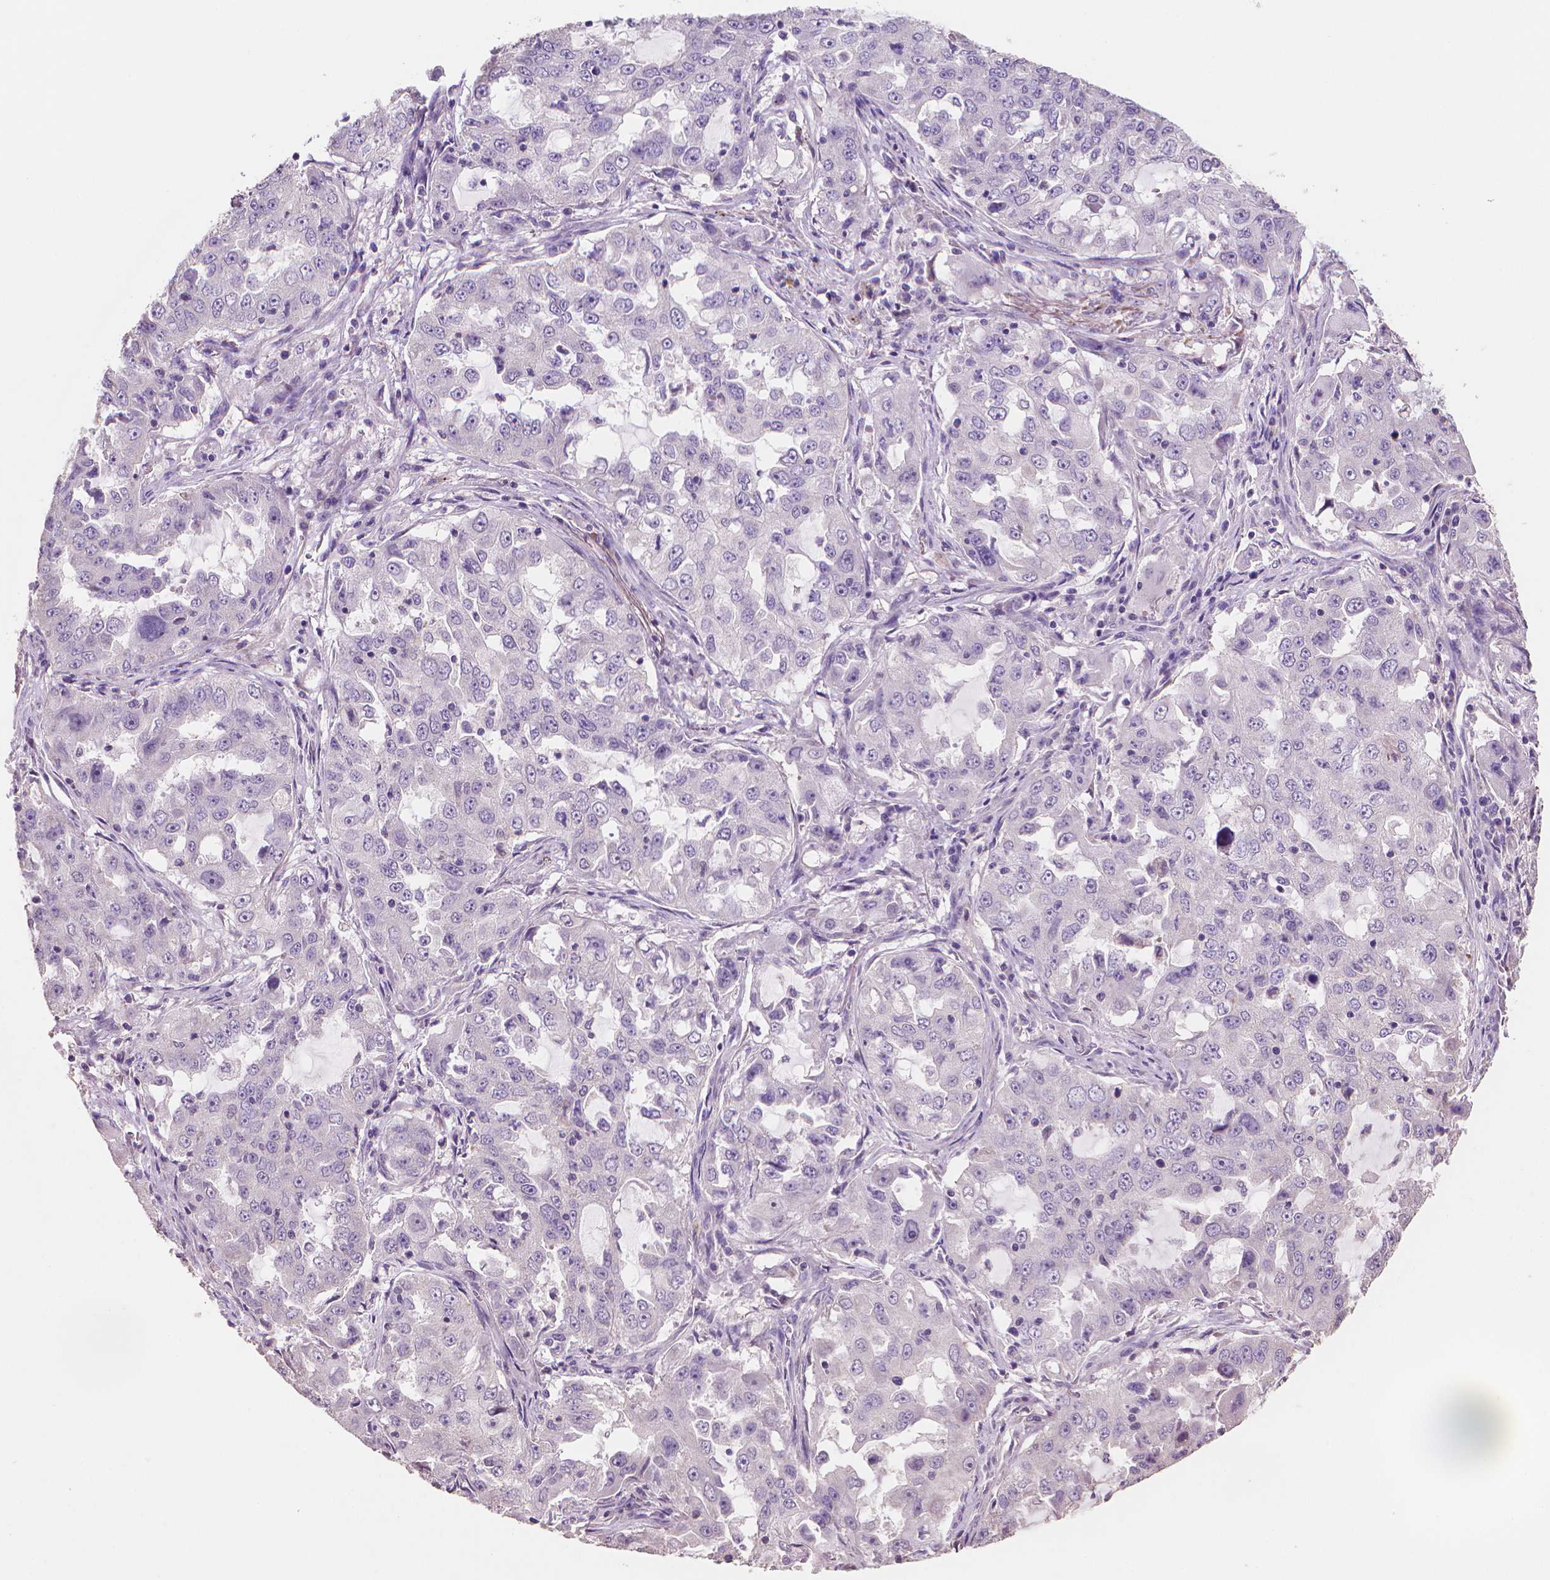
{"staining": {"intensity": "negative", "quantity": "none", "location": "none"}, "tissue": "lung cancer", "cell_type": "Tumor cells", "image_type": "cancer", "snomed": [{"axis": "morphology", "description": "Adenocarcinoma, NOS"}, {"axis": "topography", "description": "Lung"}], "caption": "Human adenocarcinoma (lung) stained for a protein using immunohistochemistry reveals no expression in tumor cells.", "gene": "CATIP", "patient": {"sex": "female", "age": 61}}